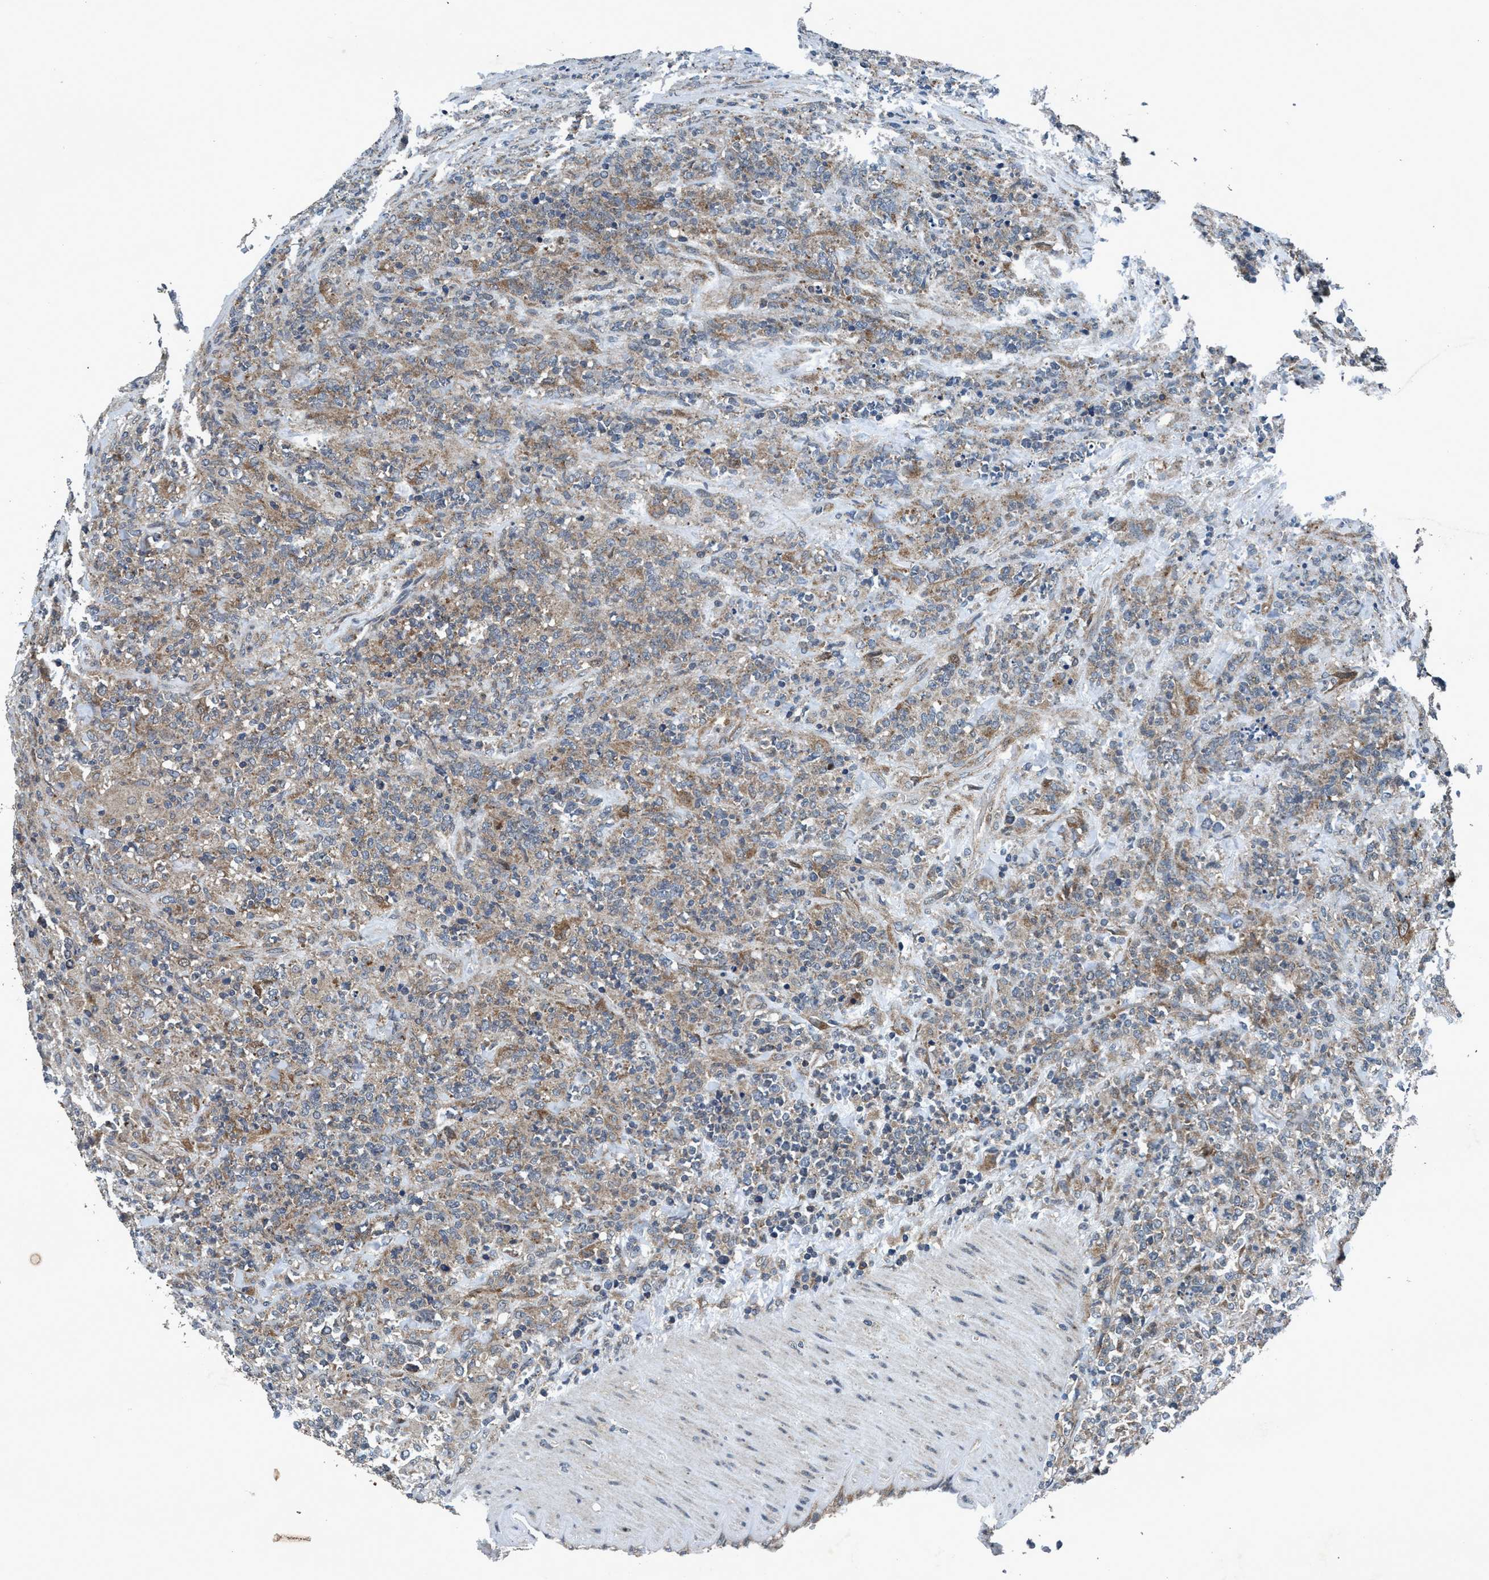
{"staining": {"intensity": "weak", "quantity": "25%-75%", "location": "cytoplasmic/membranous"}, "tissue": "lymphoma", "cell_type": "Tumor cells", "image_type": "cancer", "snomed": [{"axis": "morphology", "description": "Malignant lymphoma, non-Hodgkin's type, High grade"}, {"axis": "topography", "description": "Soft tissue"}], "caption": "Approximately 25%-75% of tumor cells in human lymphoma demonstrate weak cytoplasmic/membranous protein staining as visualized by brown immunohistochemical staining.", "gene": "AKT1S1", "patient": {"sex": "male", "age": 18}}